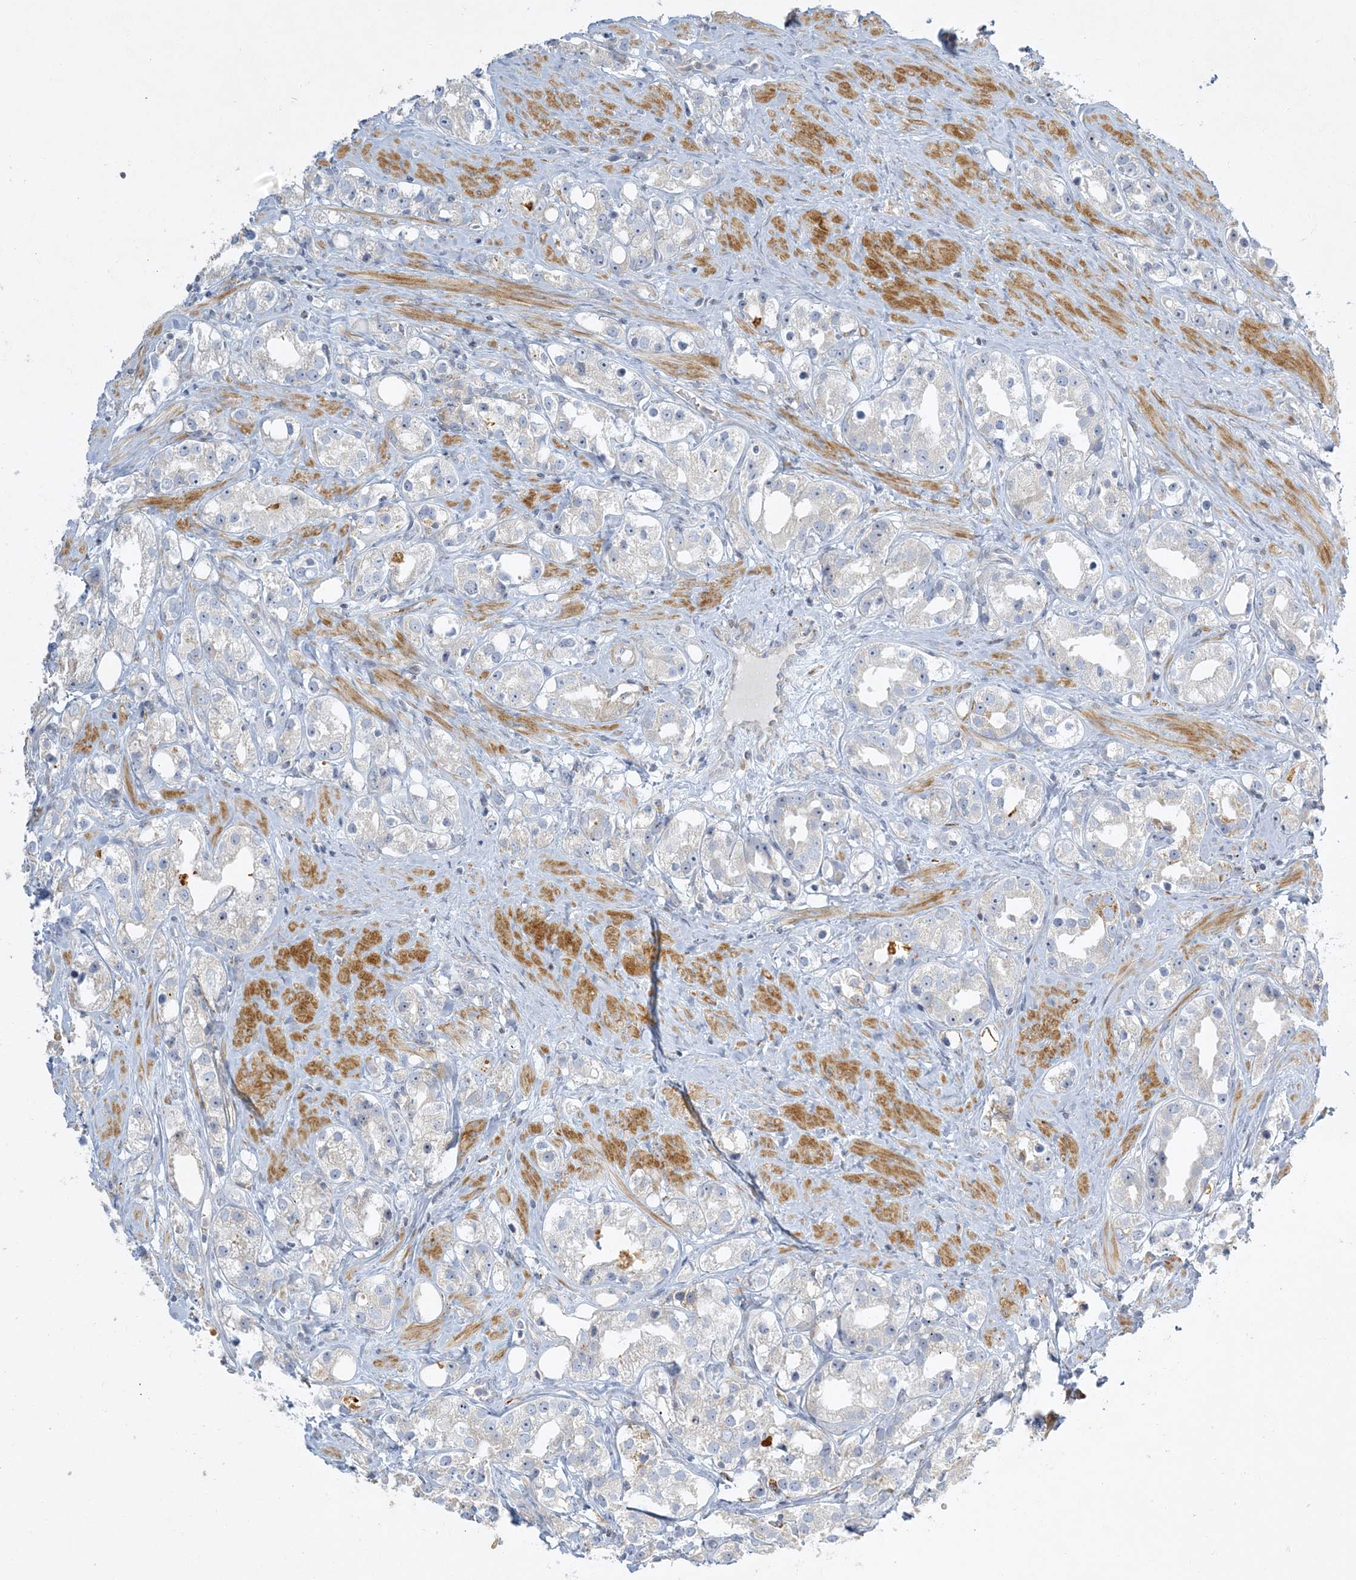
{"staining": {"intensity": "negative", "quantity": "none", "location": "none"}, "tissue": "prostate cancer", "cell_type": "Tumor cells", "image_type": "cancer", "snomed": [{"axis": "morphology", "description": "Adenocarcinoma, NOS"}, {"axis": "topography", "description": "Prostate"}], "caption": "Photomicrograph shows no significant protein staining in tumor cells of prostate cancer.", "gene": "LTN1", "patient": {"sex": "male", "age": 79}}